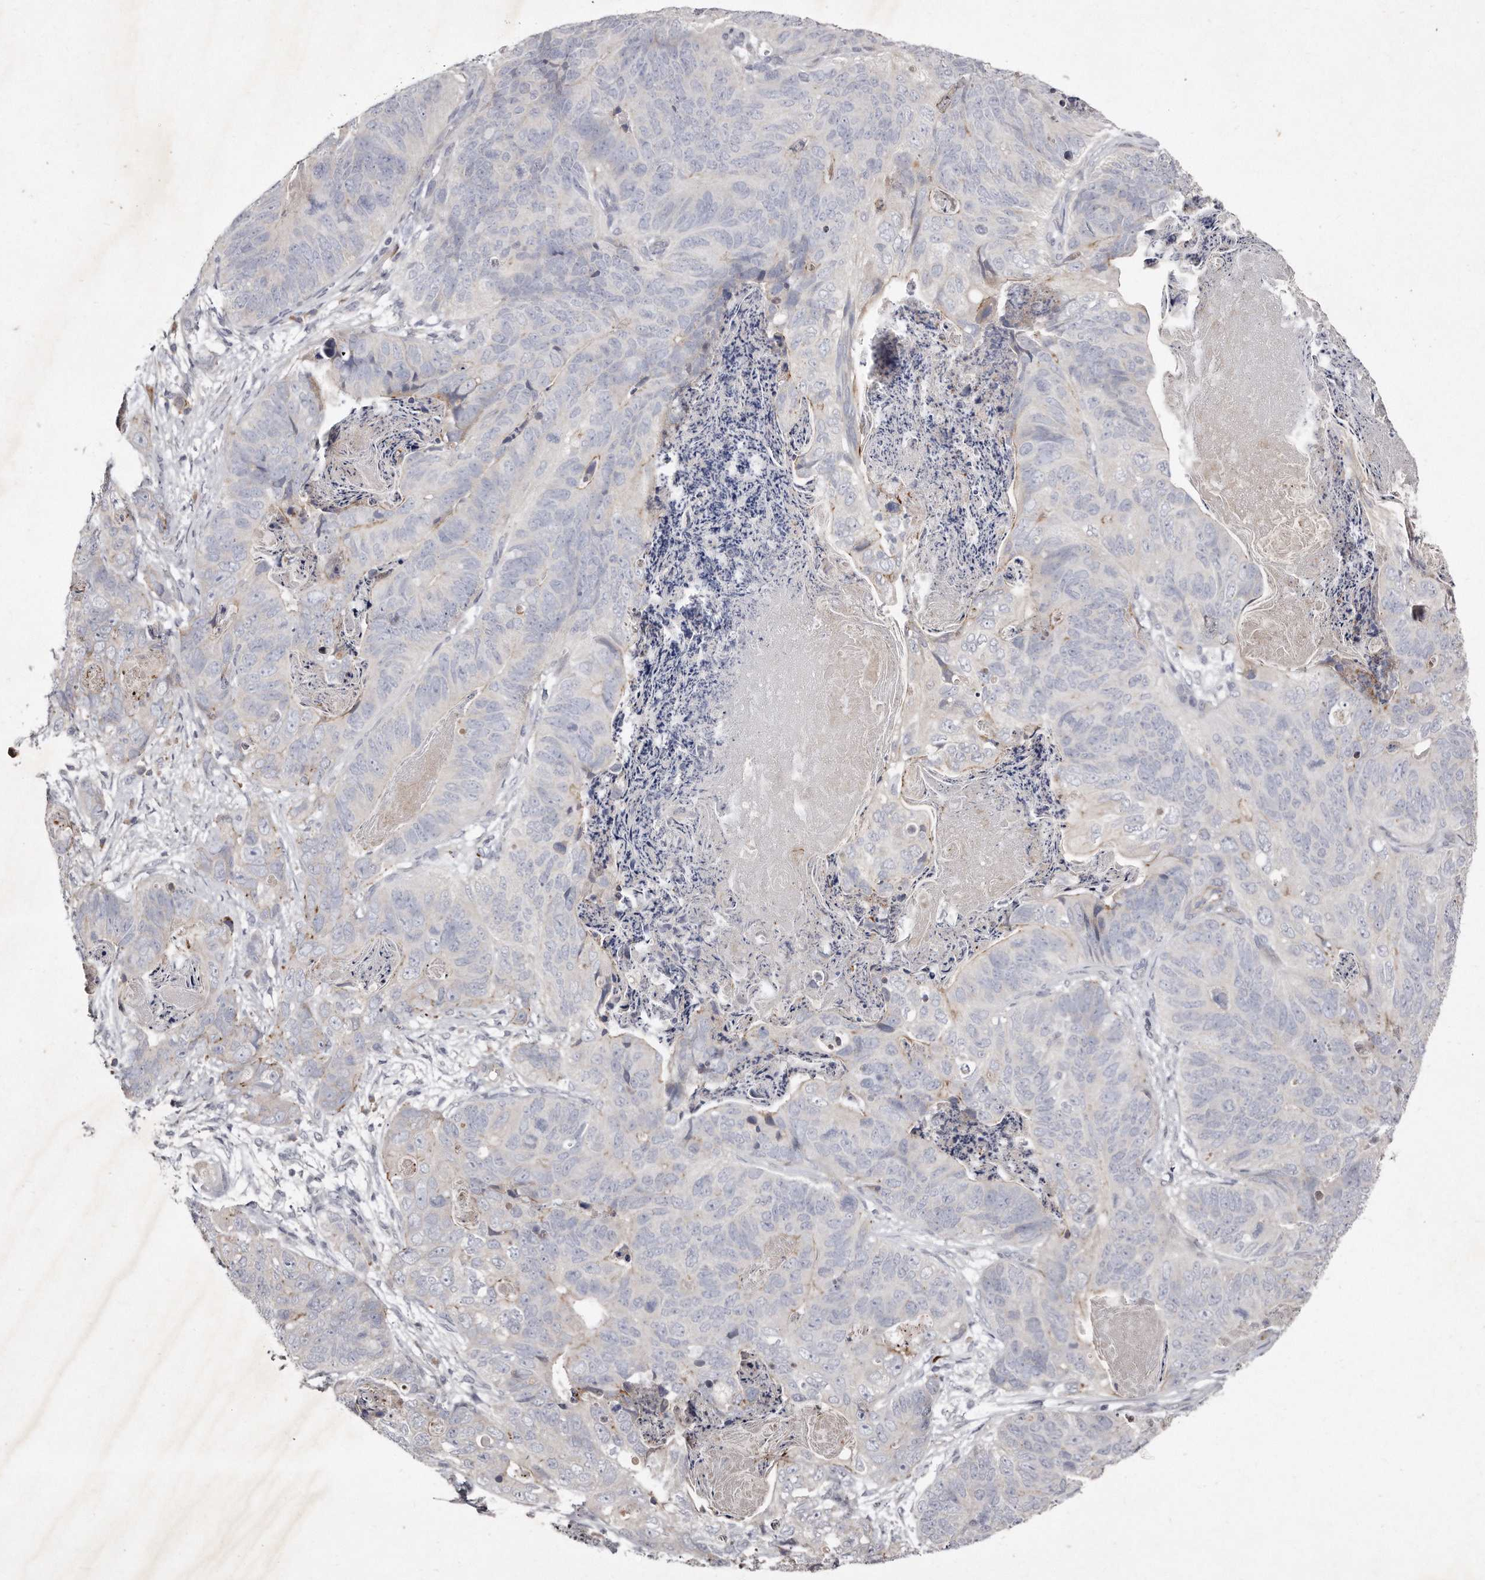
{"staining": {"intensity": "negative", "quantity": "none", "location": "none"}, "tissue": "stomach cancer", "cell_type": "Tumor cells", "image_type": "cancer", "snomed": [{"axis": "morphology", "description": "Normal tissue, NOS"}, {"axis": "morphology", "description": "Adenocarcinoma, NOS"}, {"axis": "topography", "description": "Stomach"}], "caption": "The histopathology image exhibits no staining of tumor cells in stomach cancer (adenocarcinoma).", "gene": "TECR", "patient": {"sex": "female", "age": 89}}